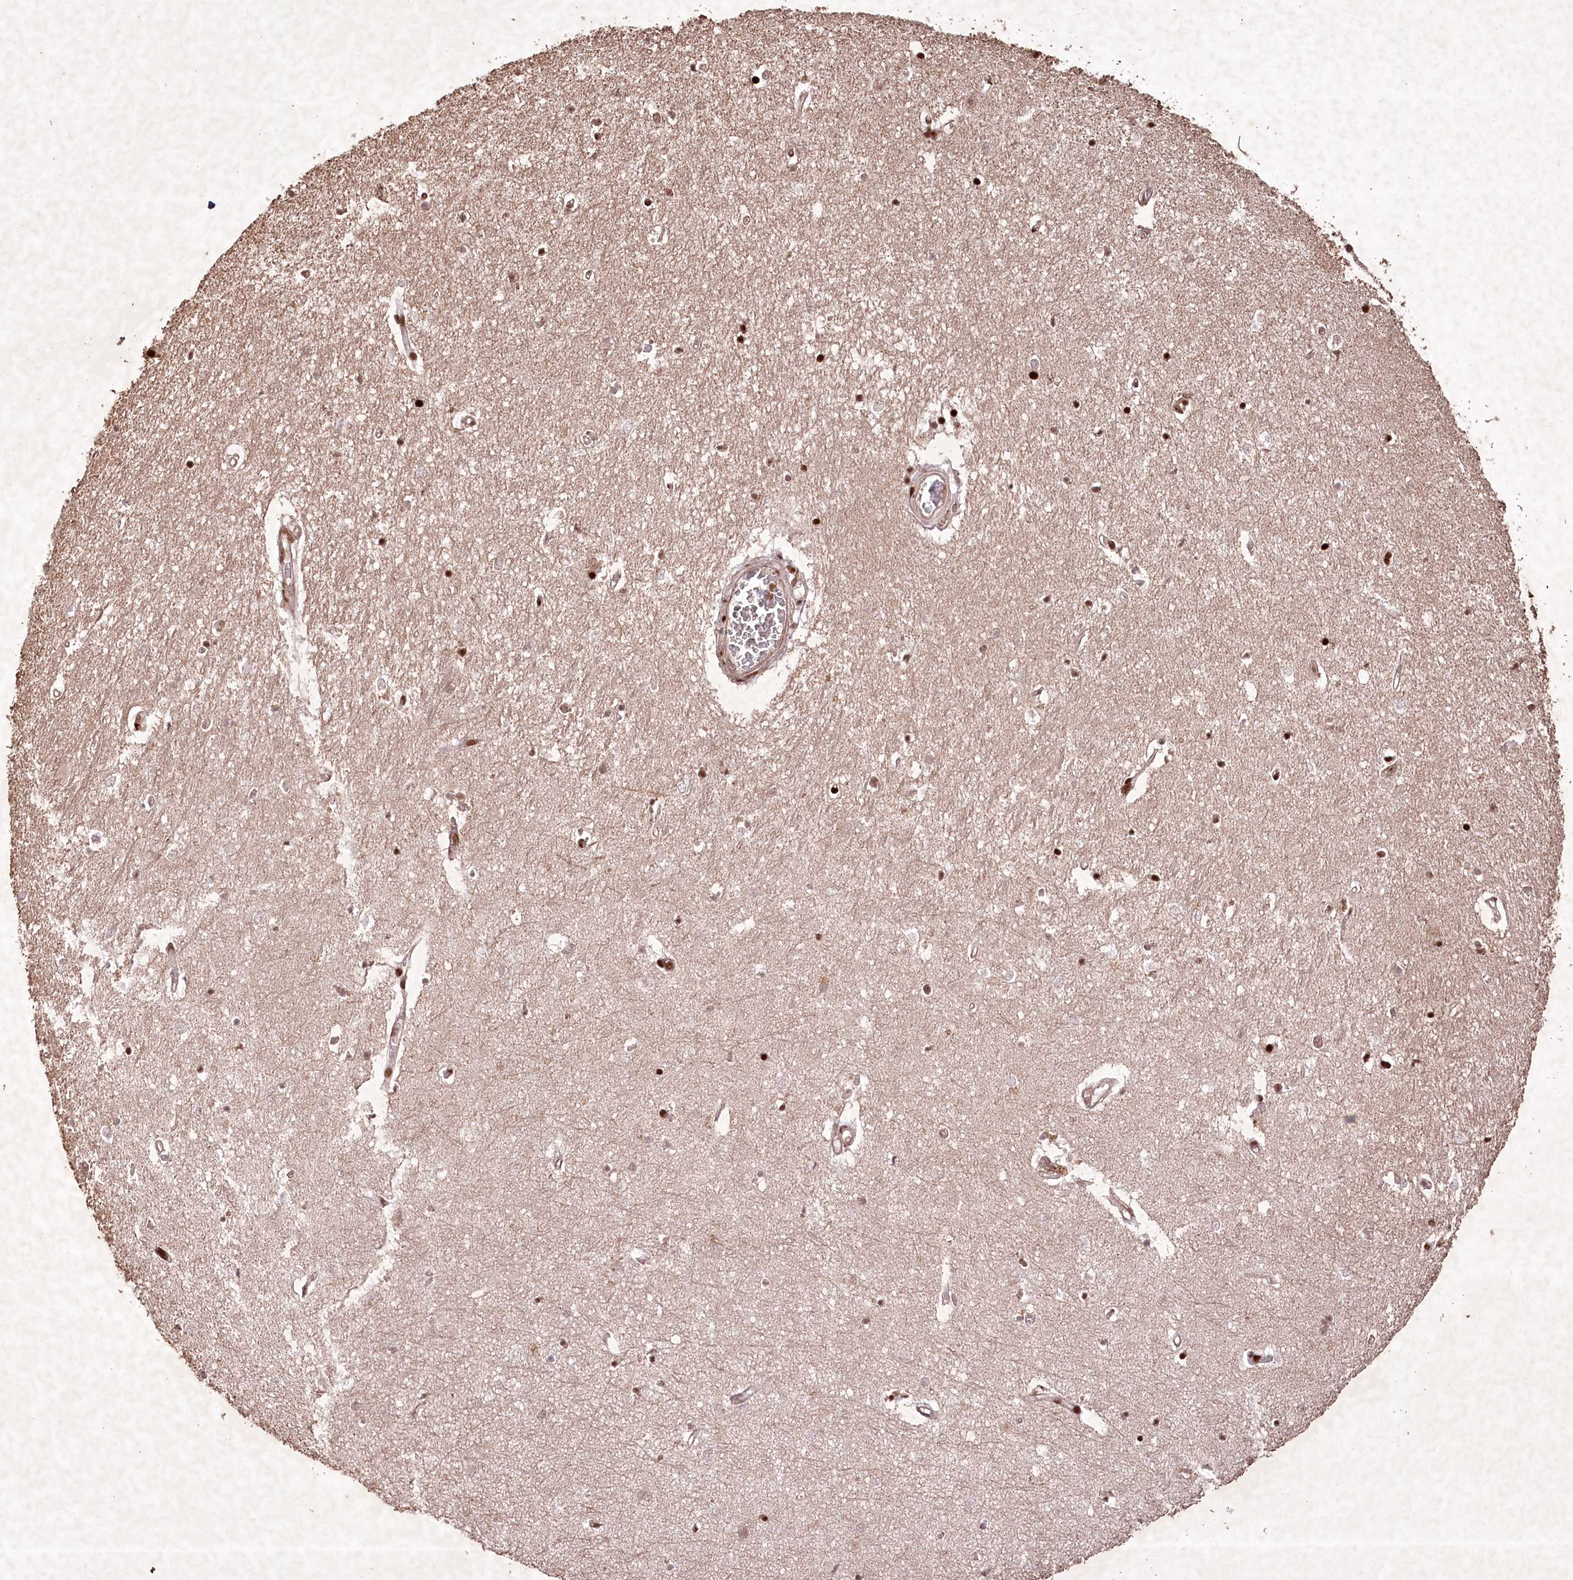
{"staining": {"intensity": "strong", "quantity": "25%-75%", "location": "nuclear"}, "tissue": "hippocampus", "cell_type": "Glial cells", "image_type": "normal", "snomed": [{"axis": "morphology", "description": "Normal tissue, NOS"}, {"axis": "topography", "description": "Hippocampus"}], "caption": "A brown stain shows strong nuclear staining of a protein in glial cells of normal hippocampus. (DAB (3,3'-diaminobenzidine) IHC with brightfield microscopy, high magnification).", "gene": "CCSER2", "patient": {"sex": "female", "age": 64}}